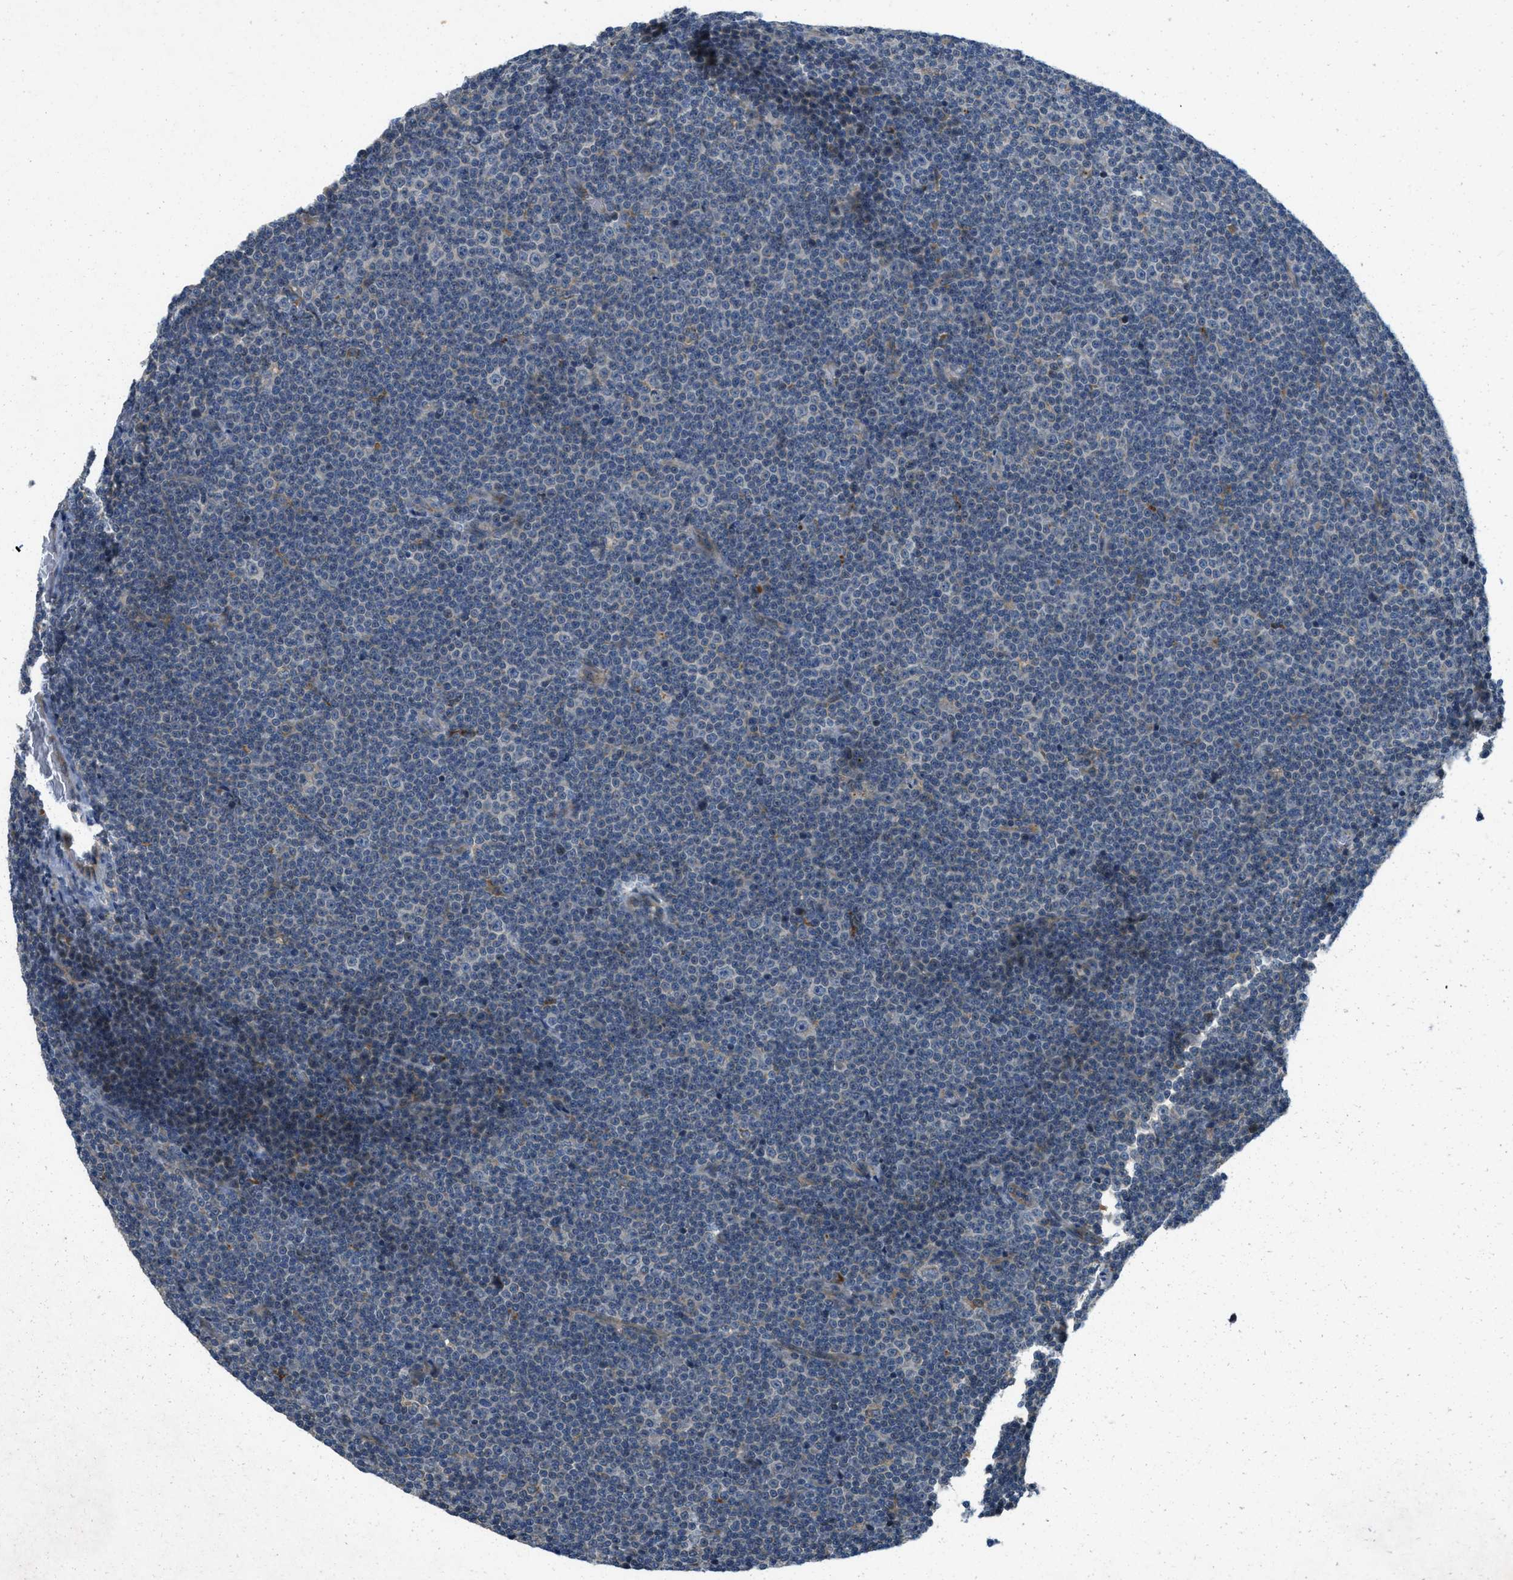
{"staining": {"intensity": "weak", "quantity": "<25%", "location": "cytoplasmic/membranous"}, "tissue": "lymphoma", "cell_type": "Tumor cells", "image_type": "cancer", "snomed": [{"axis": "morphology", "description": "Malignant lymphoma, non-Hodgkin's type, Low grade"}, {"axis": "topography", "description": "Lymph node"}], "caption": "High magnification brightfield microscopy of malignant lymphoma, non-Hodgkin's type (low-grade) stained with DAB (brown) and counterstained with hematoxylin (blue): tumor cells show no significant staining. (IHC, brightfield microscopy, high magnification).", "gene": "ADCY6", "patient": {"sex": "female", "age": 67}}